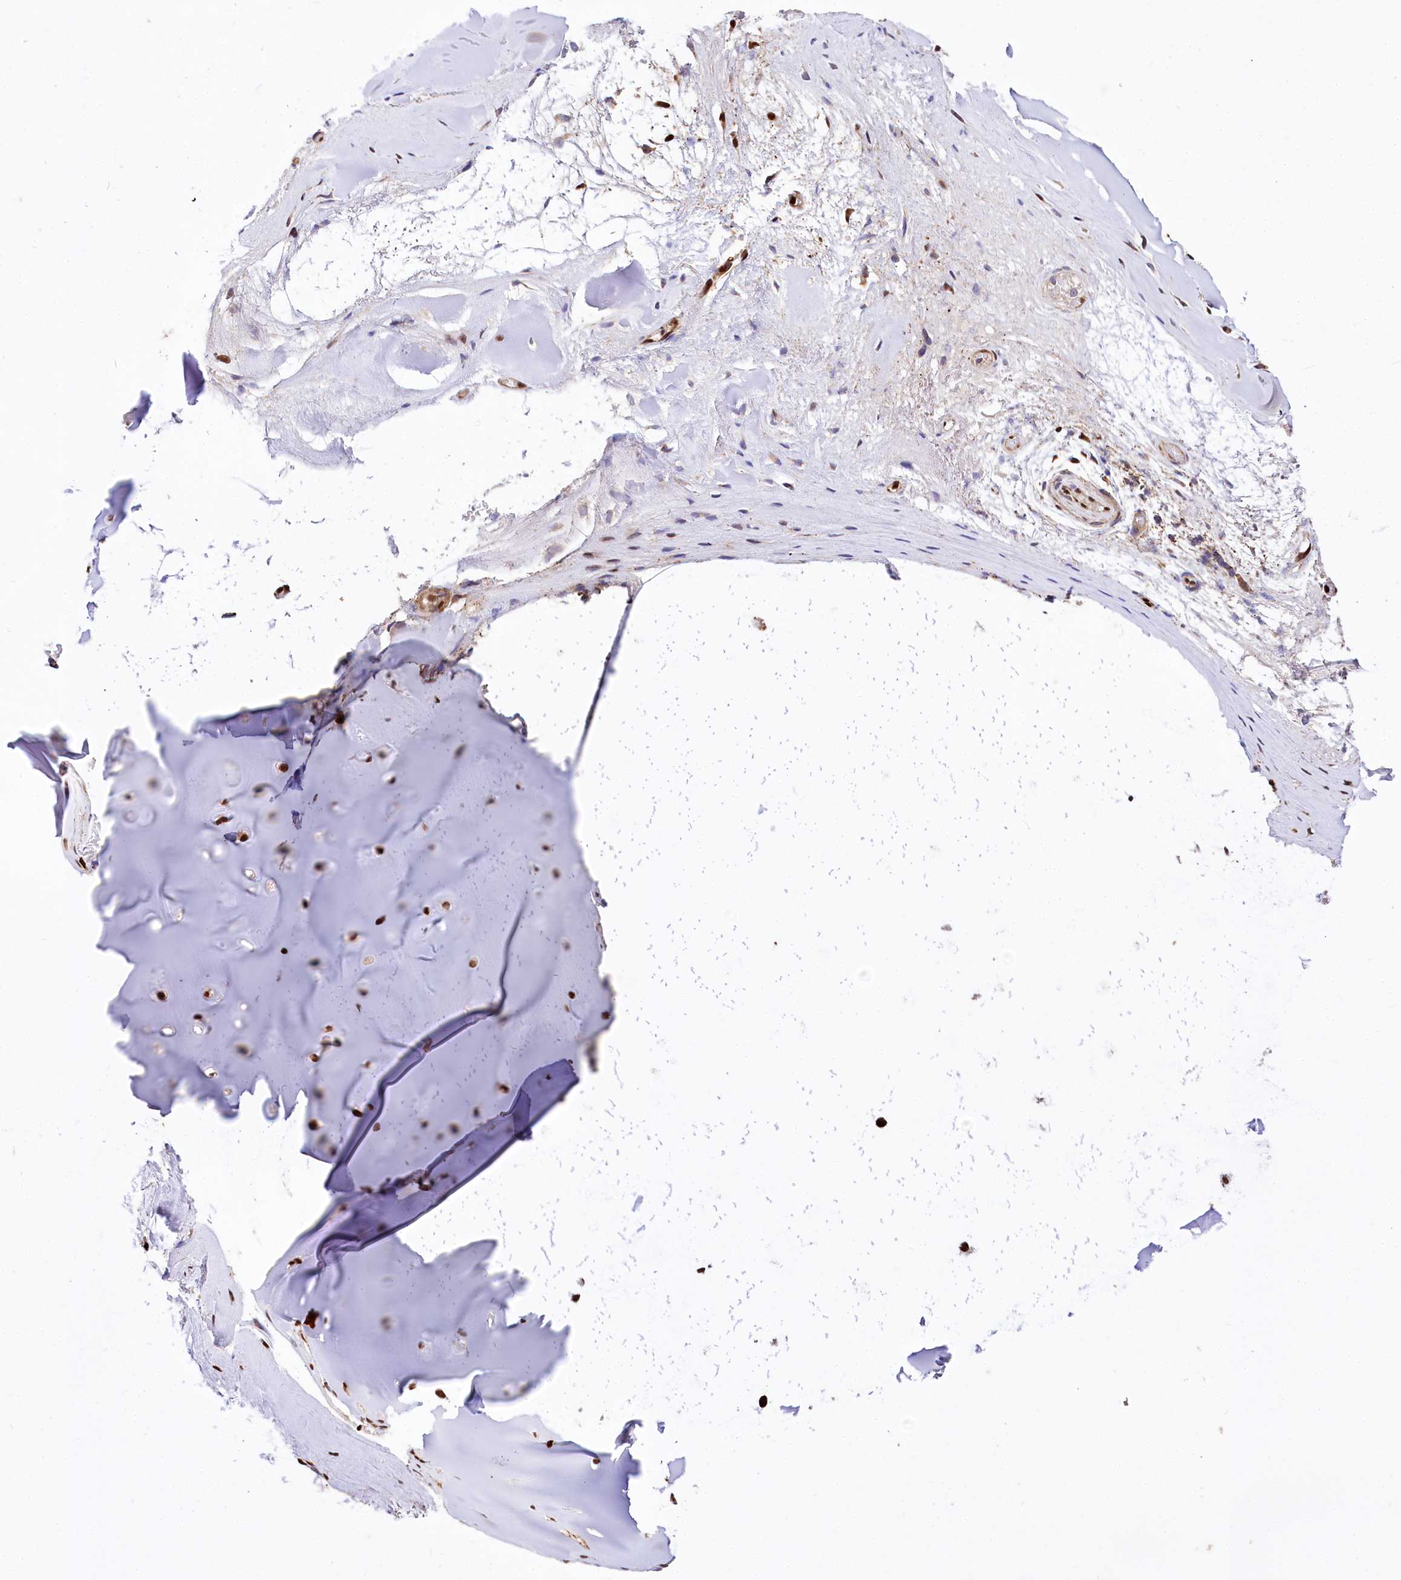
{"staining": {"intensity": "strong", "quantity": ">75%", "location": "nuclear"}, "tissue": "adipose tissue", "cell_type": "Adipocytes", "image_type": "normal", "snomed": [{"axis": "morphology", "description": "Normal tissue, NOS"}, {"axis": "morphology", "description": "Basal cell carcinoma"}, {"axis": "topography", "description": "Cartilage tissue"}, {"axis": "topography", "description": "Nasopharynx"}, {"axis": "topography", "description": "Oral tissue"}], "caption": "Immunohistochemical staining of normal human adipose tissue exhibits high levels of strong nuclear positivity in about >75% of adipocytes.", "gene": "FIGN", "patient": {"sex": "female", "age": 77}}